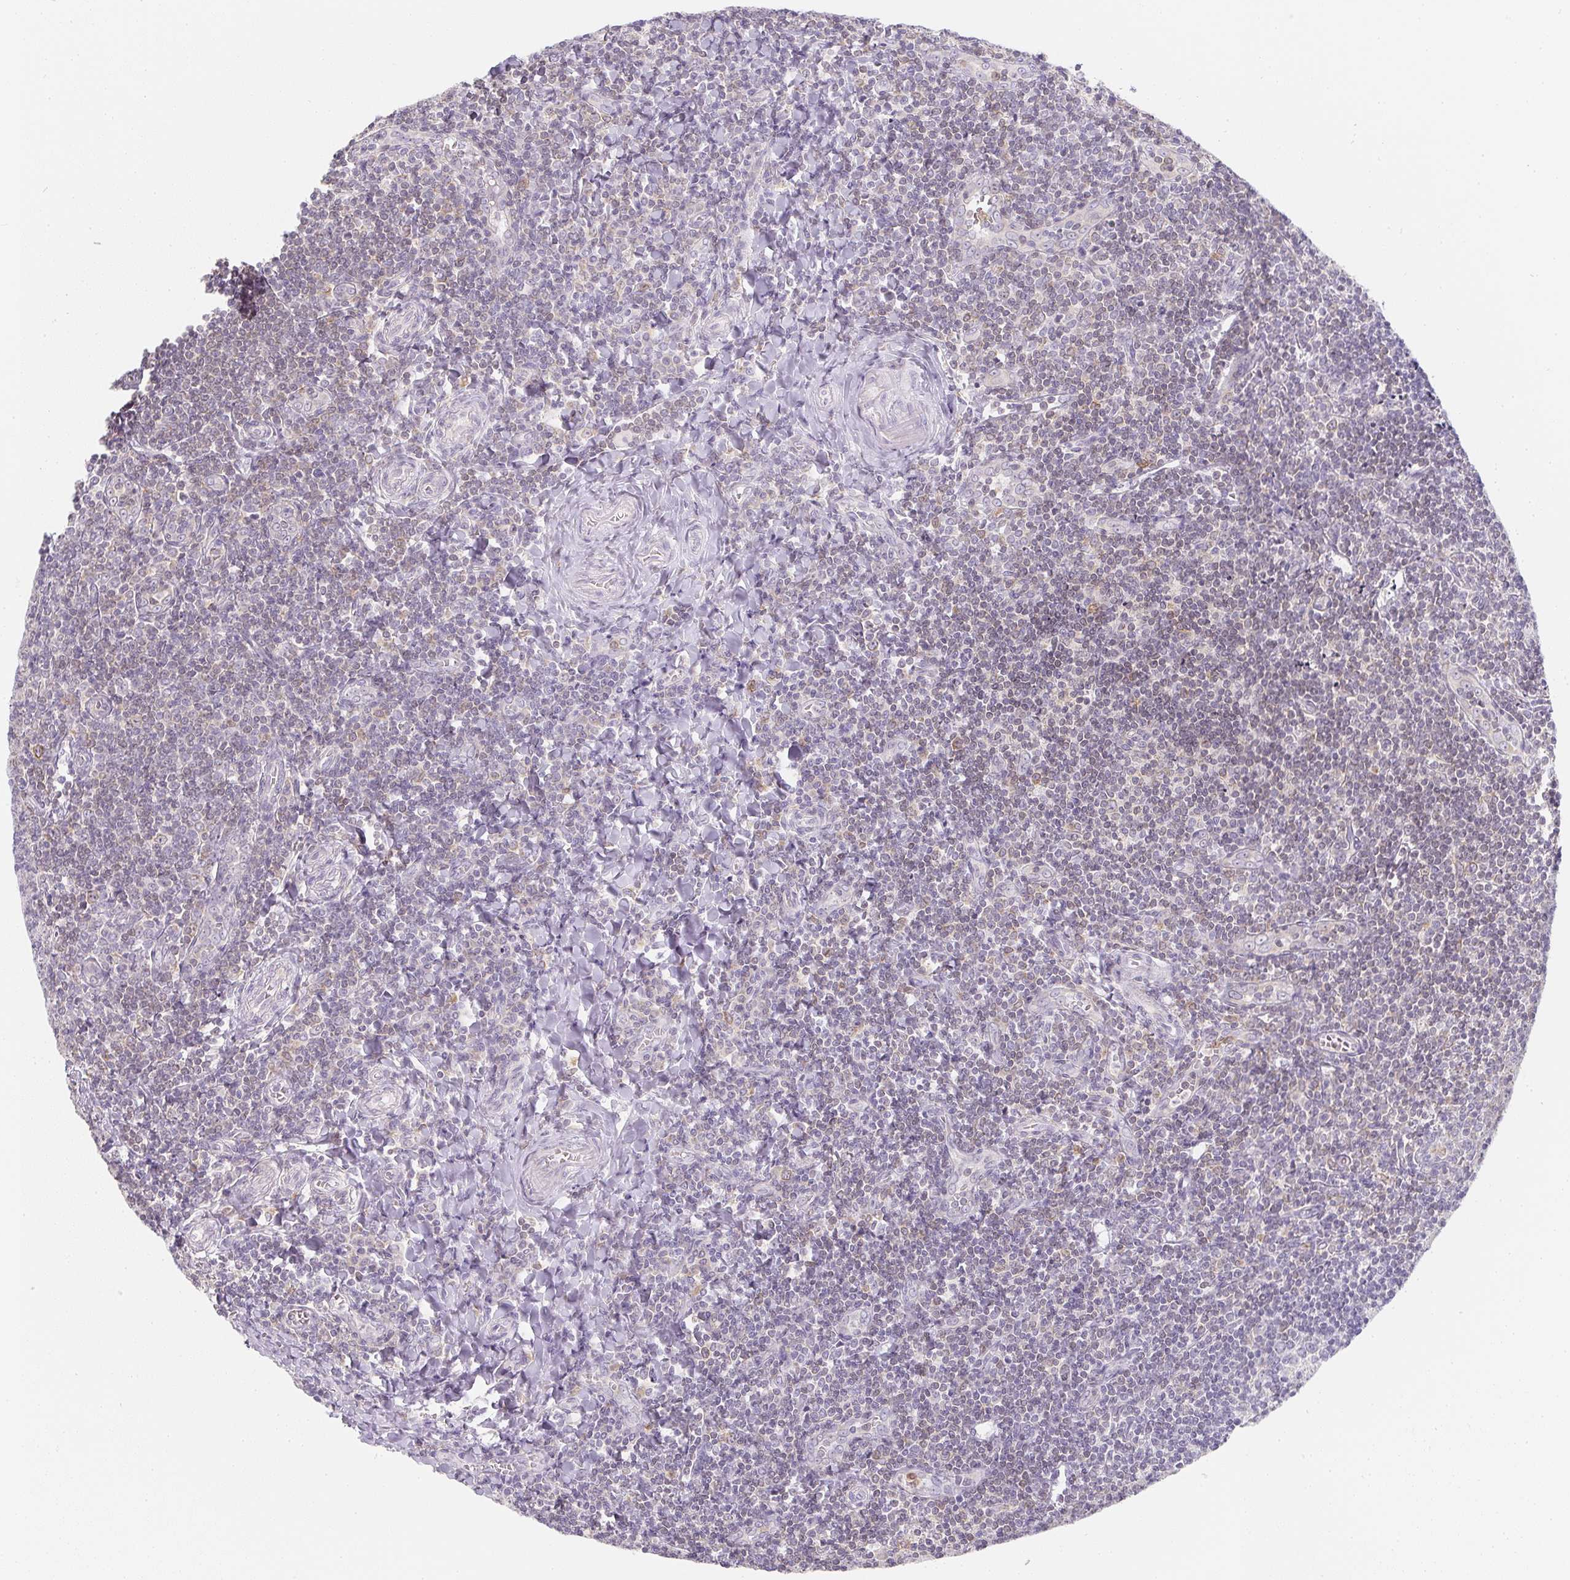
{"staining": {"intensity": "negative", "quantity": "none", "location": "none"}, "tissue": "tonsil", "cell_type": "Germinal center cells", "image_type": "normal", "snomed": [{"axis": "morphology", "description": "Normal tissue, NOS"}, {"axis": "morphology", "description": "Inflammation, NOS"}, {"axis": "topography", "description": "Tonsil"}], "caption": "Protein analysis of normal tonsil demonstrates no significant staining in germinal center cells. Nuclei are stained in blue.", "gene": "SOAT1", "patient": {"sex": "female", "age": 31}}